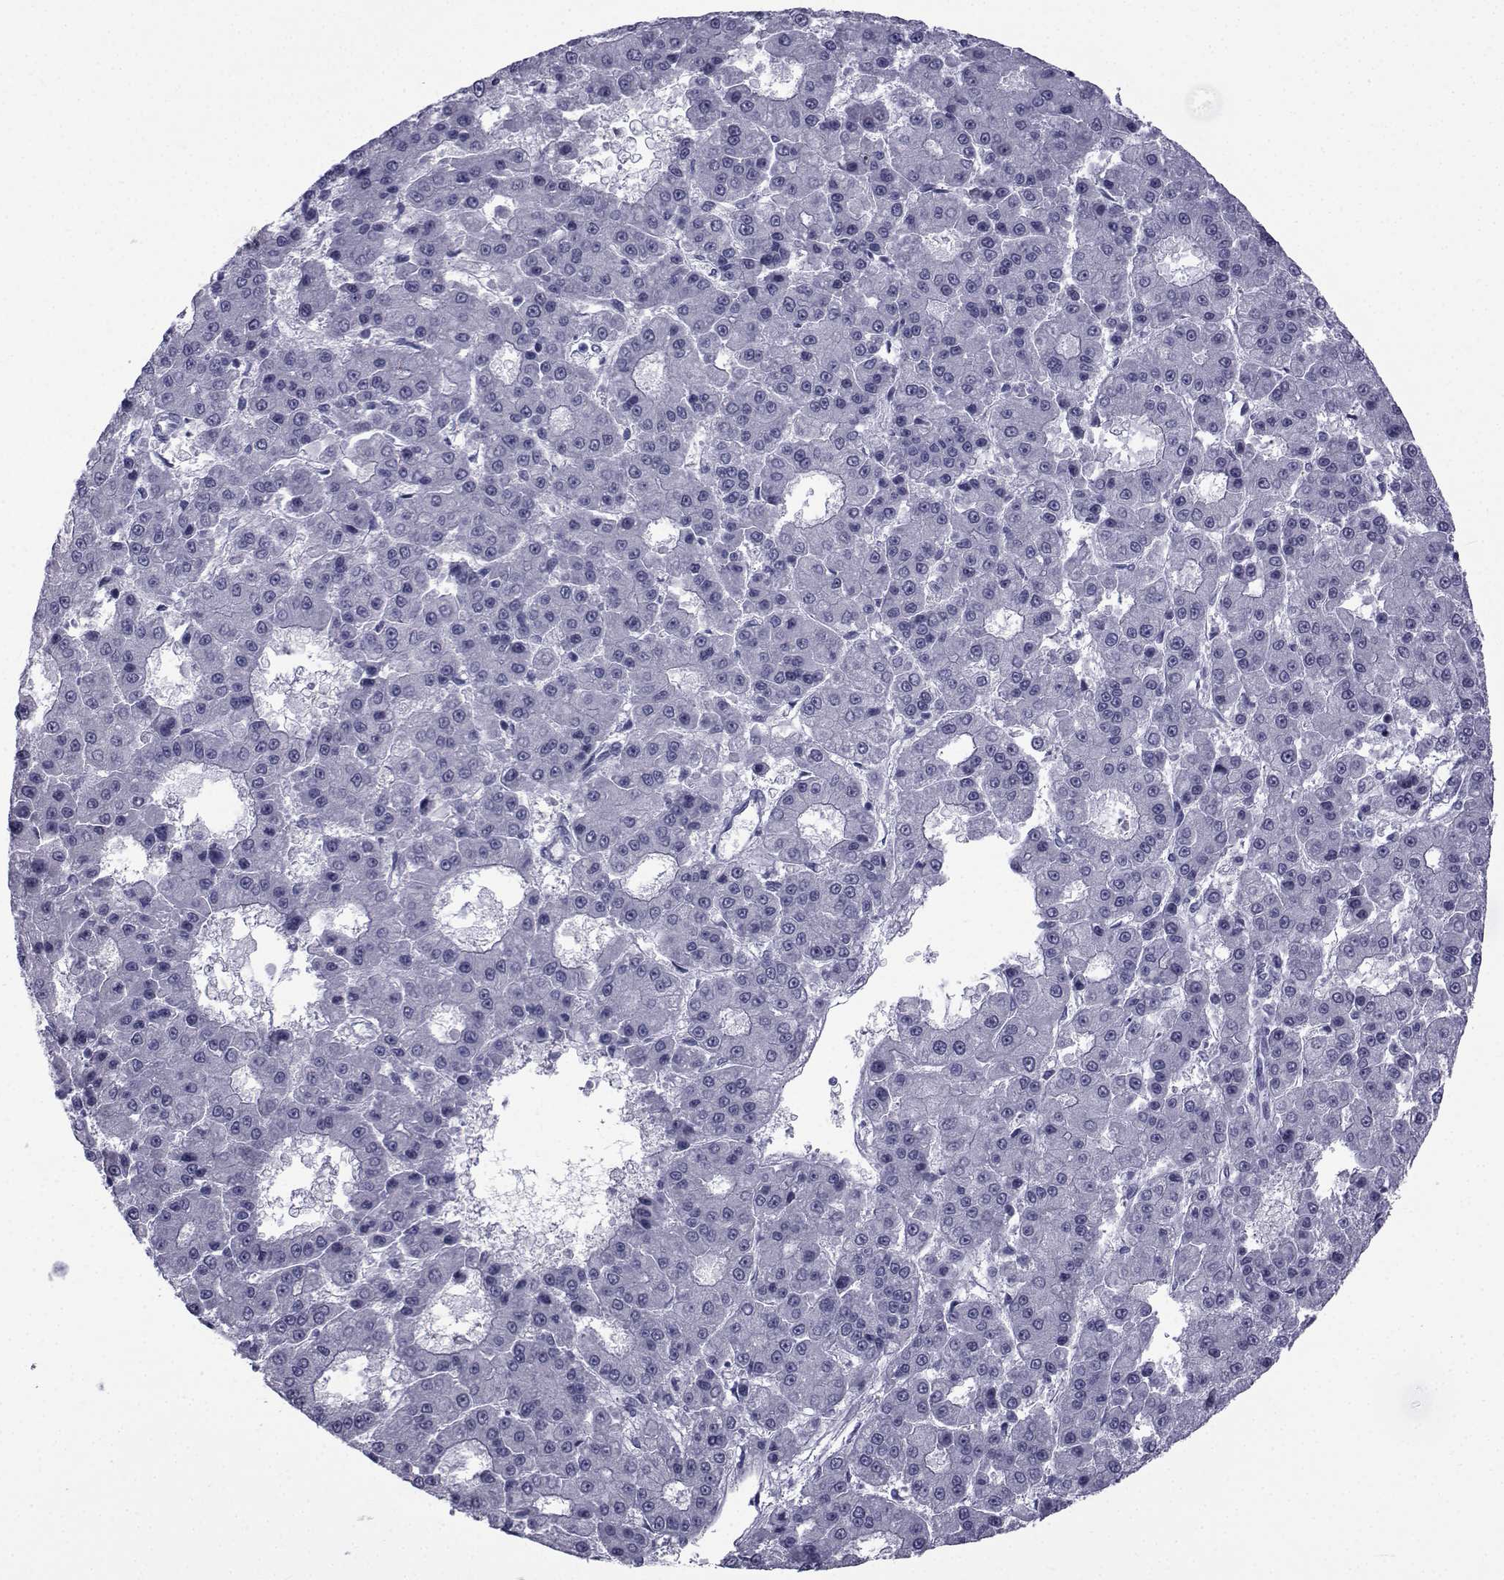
{"staining": {"intensity": "negative", "quantity": "none", "location": "none"}, "tissue": "liver cancer", "cell_type": "Tumor cells", "image_type": "cancer", "snomed": [{"axis": "morphology", "description": "Carcinoma, Hepatocellular, NOS"}, {"axis": "topography", "description": "Liver"}], "caption": "IHC image of neoplastic tissue: human liver cancer stained with DAB displays no significant protein staining in tumor cells.", "gene": "PDE6H", "patient": {"sex": "male", "age": 70}}